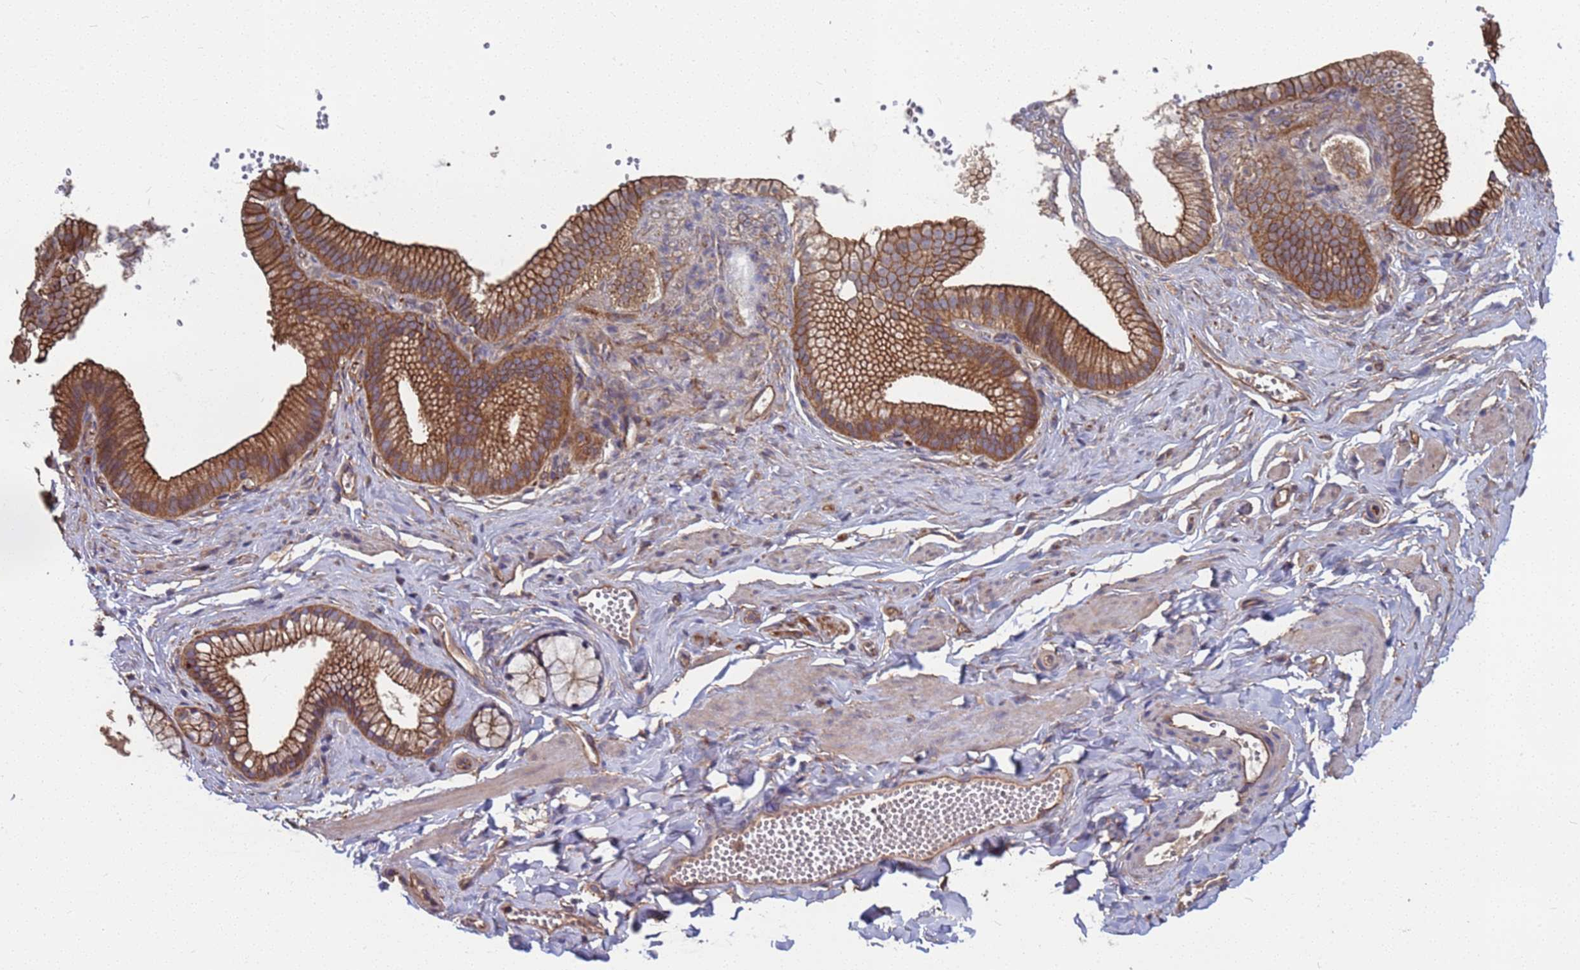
{"staining": {"intensity": "weak", "quantity": "25%-75%", "location": "cytoplasmic/membranous"}, "tissue": "adipose tissue", "cell_type": "Adipocytes", "image_type": "normal", "snomed": [{"axis": "morphology", "description": "Normal tissue, NOS"}, {"axis": "topography", "description": "Gallbladder"}, {"axis": "topography", "description": "Peripheral nerve tissue"}], "caption": "Weak cytoplasmic/membranous positivity is identified in approximately 25%-75% of adipocytes in benign adipose tissue.", "gene": "NDUFAF6", "patient": {"sex": "male", "age": 38}}